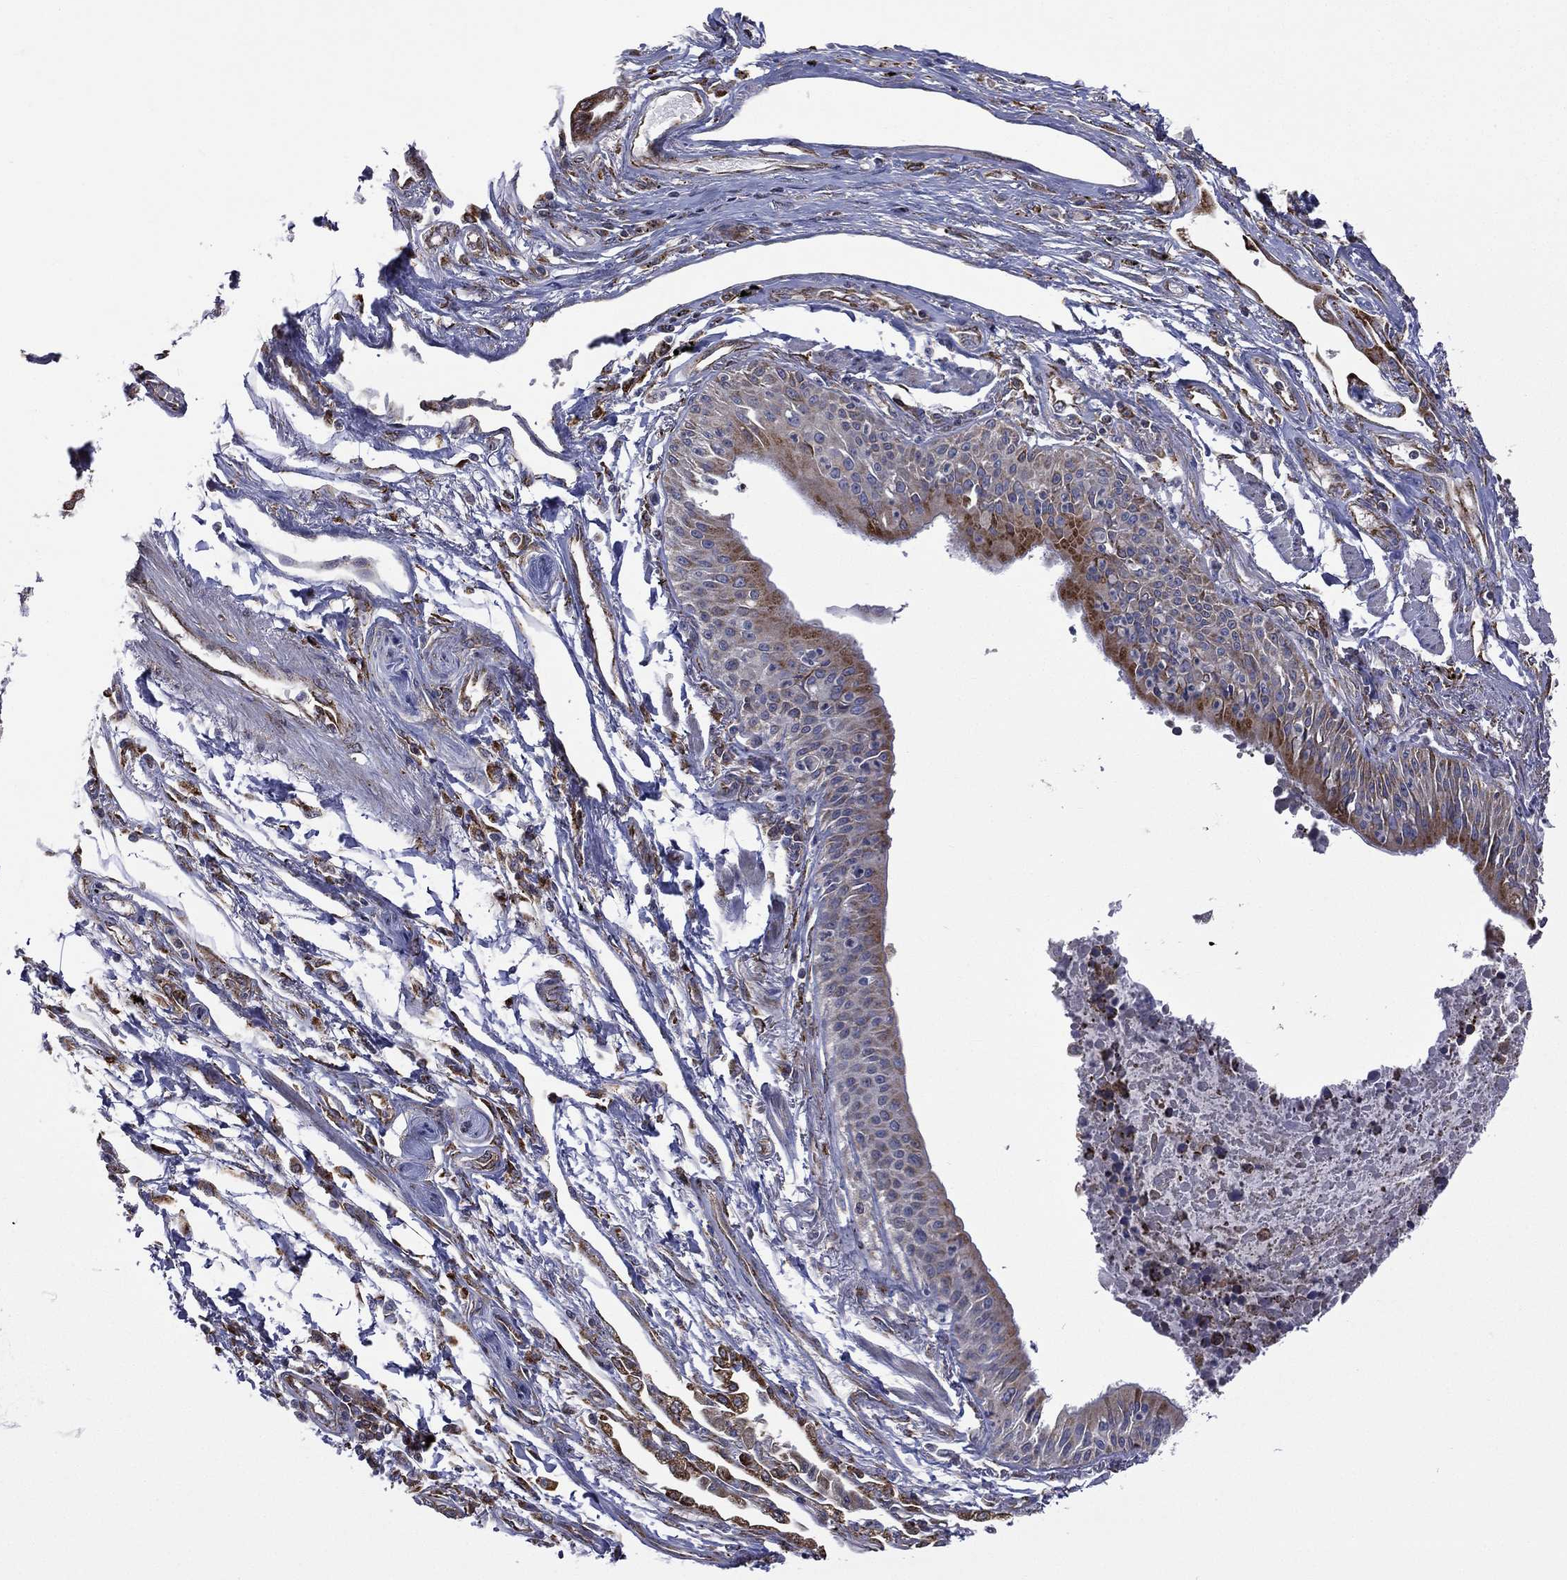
{"staining": {"intensity": "strong", "quantity": "<25%", "location": "cytoplasmic/membranous"}, "tissue": "lung cancer", "cell_type": "Tumor cells", "image_type": "cancer", "snomed": [{"axis": "morphology", "description": "Squamous cell carcinoma, NOS"}, {"axis": "topography", "description": "Lung"}], "caption": "Brown immunohistochemical staining in squamous cell carcinoma (lung) displays strong cytoplasmic/membranous expression in approximately <25% of tumor cells.", "gene": "C20orf96", "patient": {"sex": "male", "age": 73}}